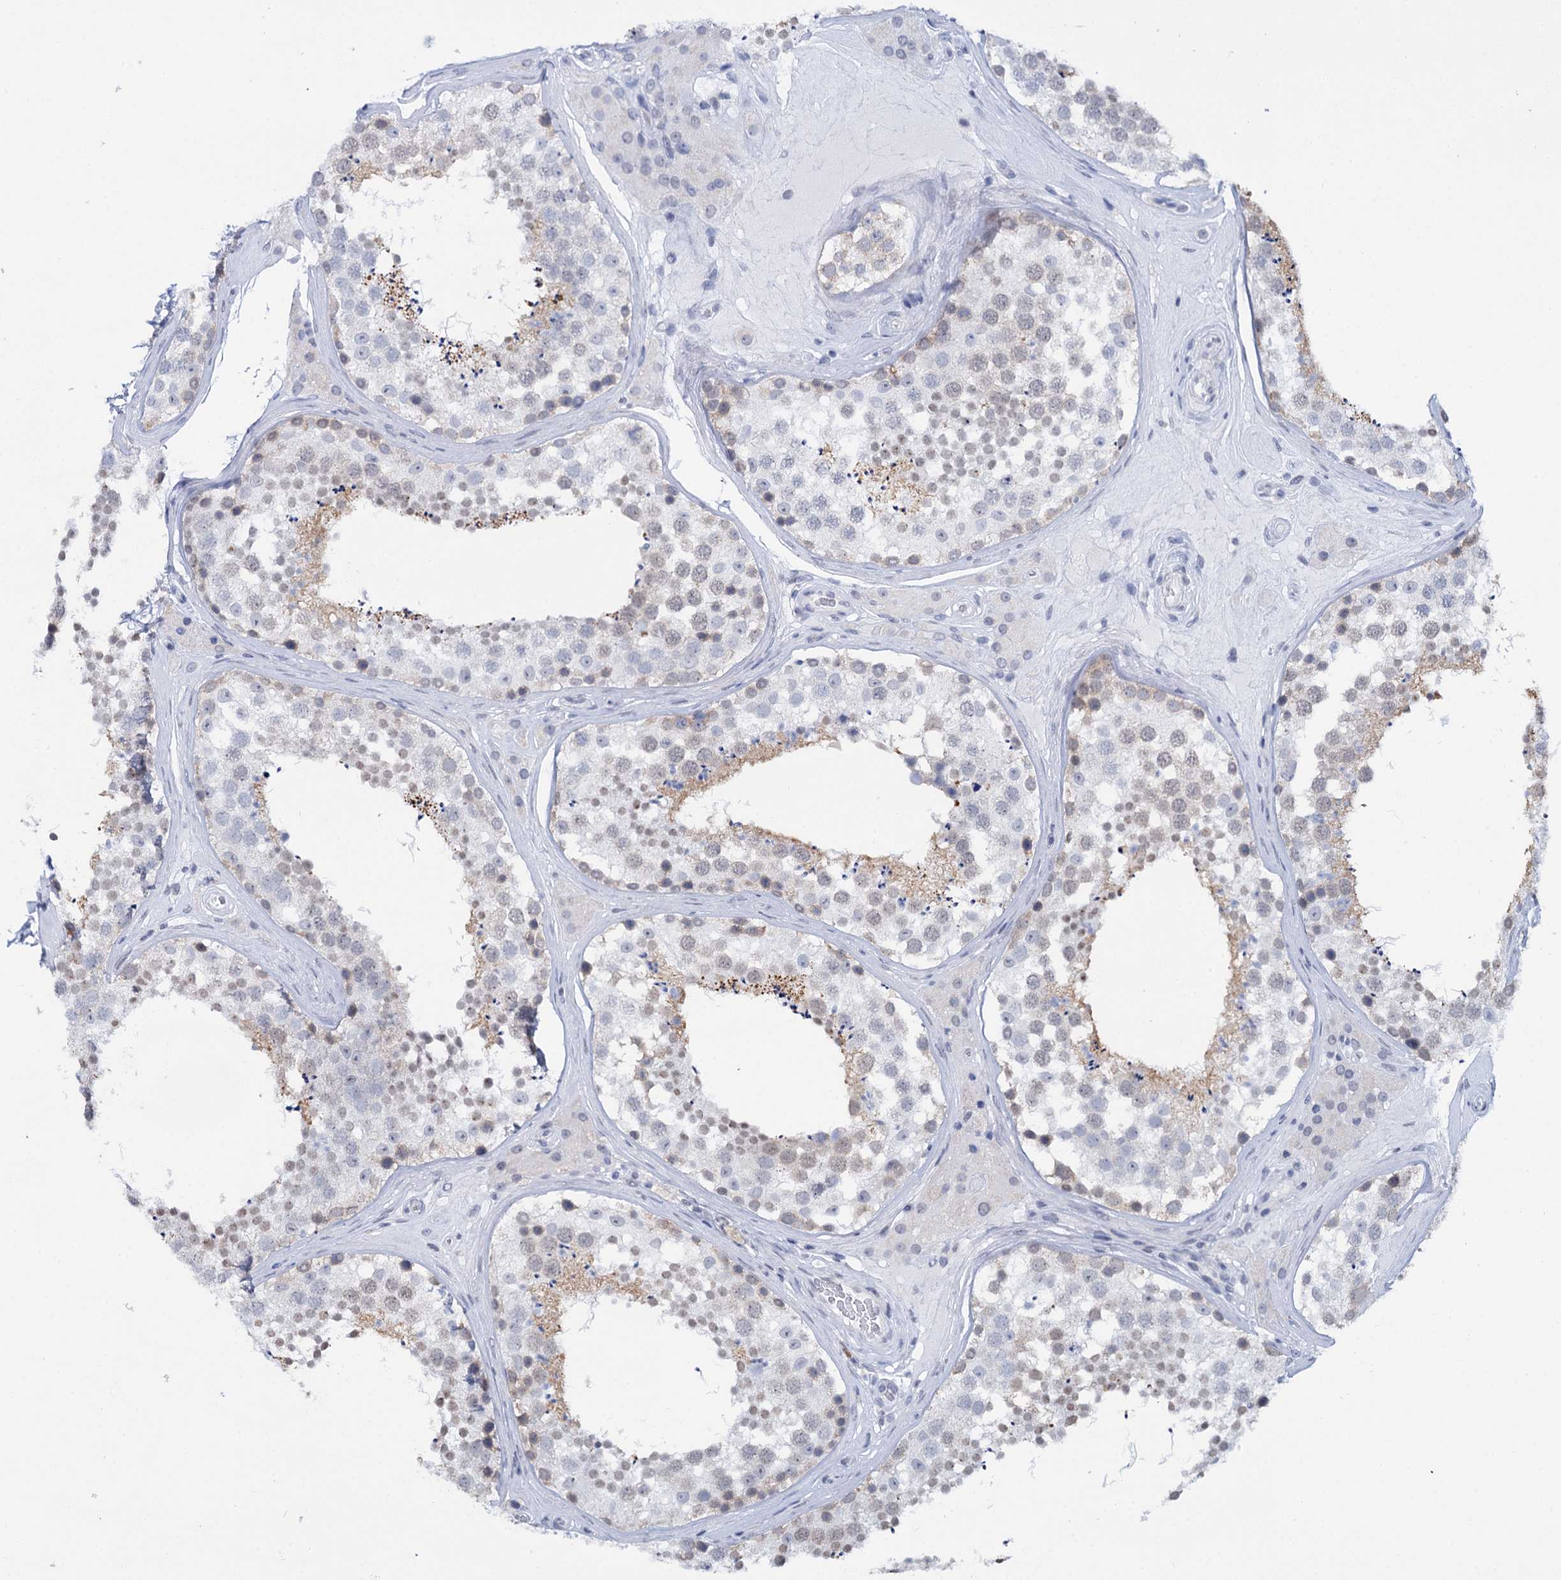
{"staining": {"intensity": "weak", "quantity": "<25%", "location": "cytoplasmic/membranous"}, "tissue": "testis", "cell_type": "Cells in seminiferous ducts", "image_type": "normal", "snomed": [{"axis": "morphology", "description": "Normal tissue, NOS"}, {"axis": "topography", "description": "Testis"}], "caption": "Benign testis was stained to show a protein in brown. There is no significant expression in cells in seminiferous ducts. (Immunohistochemistry, brightfield microscopy, high magnification).", "gene": "SPATS2", "patient": {"sex": "male", "age": 46}}